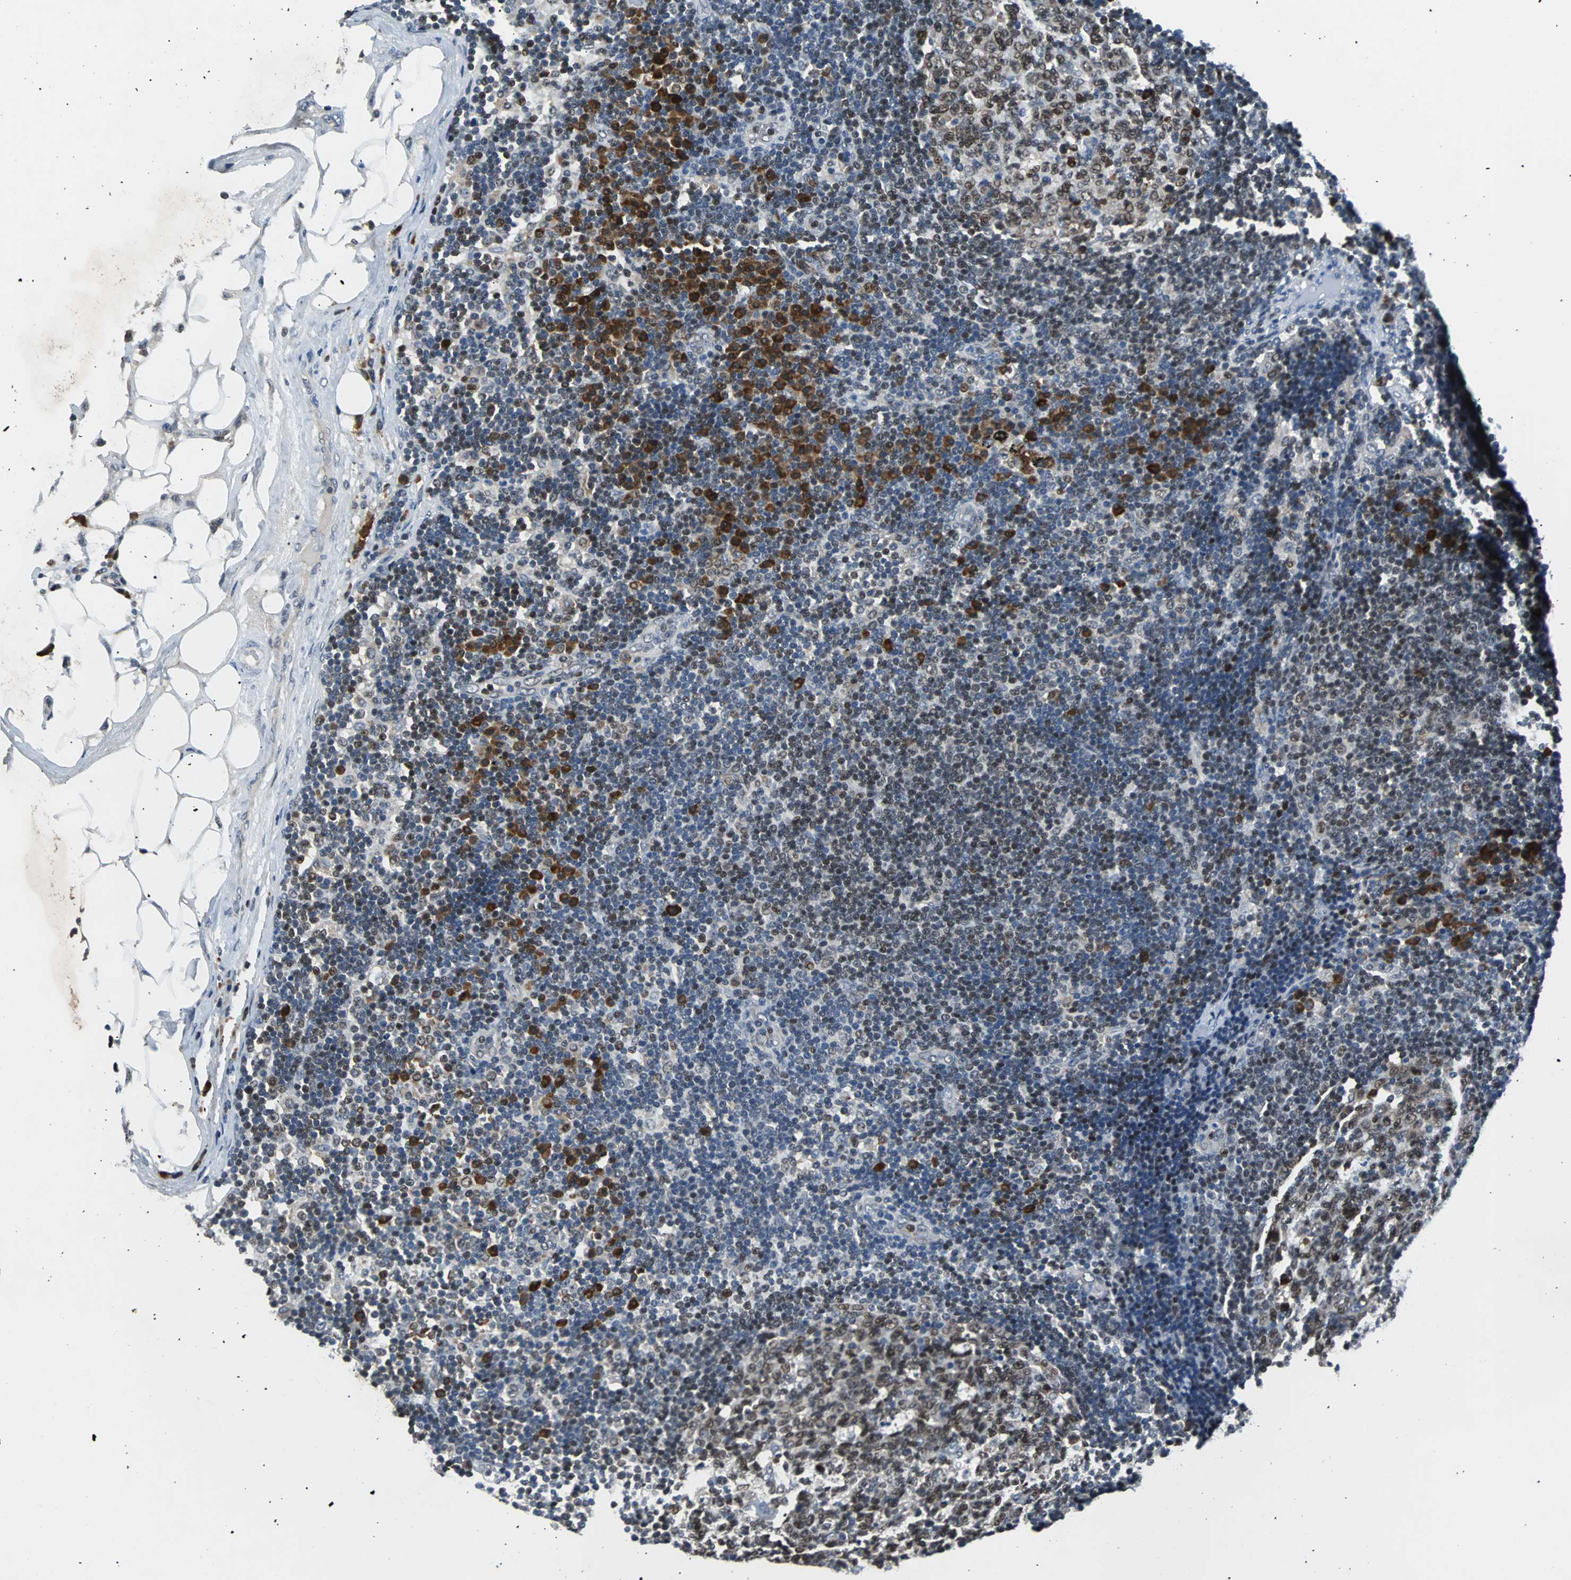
{"staining": {"intensity": "strong", "quantity": ">75%", "location": "nuclear"}, "tissue": "lymph node", "cell_type": "Germinal center cells", "image_type": "normal", "snomed": [{"axis": "morphology", "description": "Normal tissue, NOS"}, {"axis": "morphology", "description": "Squamous cell carcinoma, metastatic, NOS"}, {"axis": "topography", "description": "Lymph node"}], "caption": "High-power microscopy captured an immunohistochemistry histopathology image of unremarkable lymph node, revealing strong nuclear expression in about >75% of germinal center cells. The staining is performed using DAB brown chromogen to label protein expression. The nuclei are counter-stained blue using hematoxylin.", "gene": "USP28", "patient": {"sex": "female", "age": 53}}